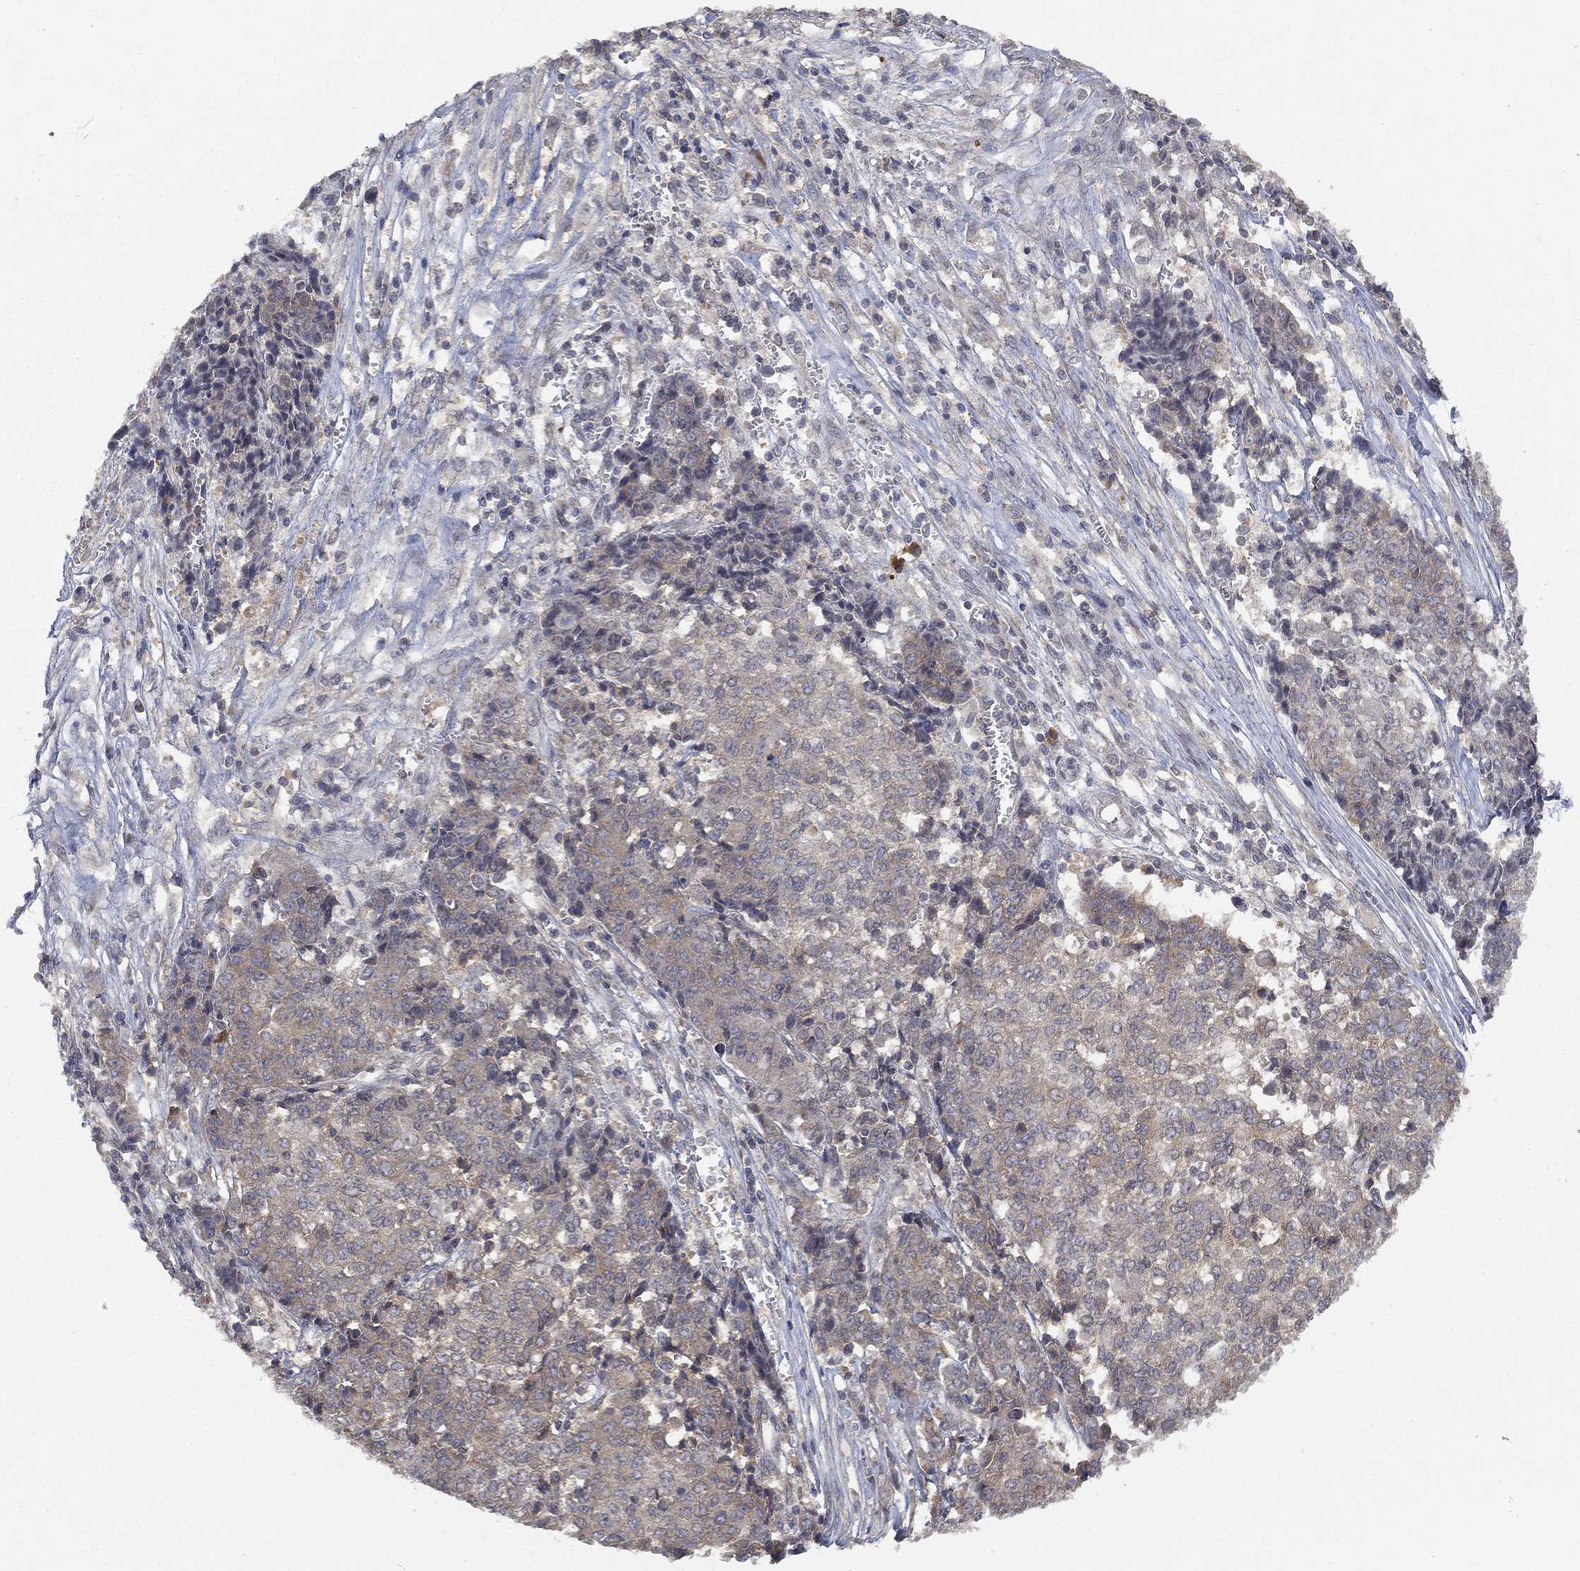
{"staining": {"intensity": "negative", "quantity": "none", "location": "none"}, "tissue": "ovarian cancer", "cell_type": "Tumor cells", "image_type": "cancer", "snomed": [{"axis": "morphology", "description": "Carcinoma, endometroid"}, {"axis": "topography", "description": "Ovary"}], "caption": "An image of human endometroid carcinoma (ovarian) is negative for staining in tumor cells.", "gene": "UBA5", "patient": {"sex": "female", "age": 42}}